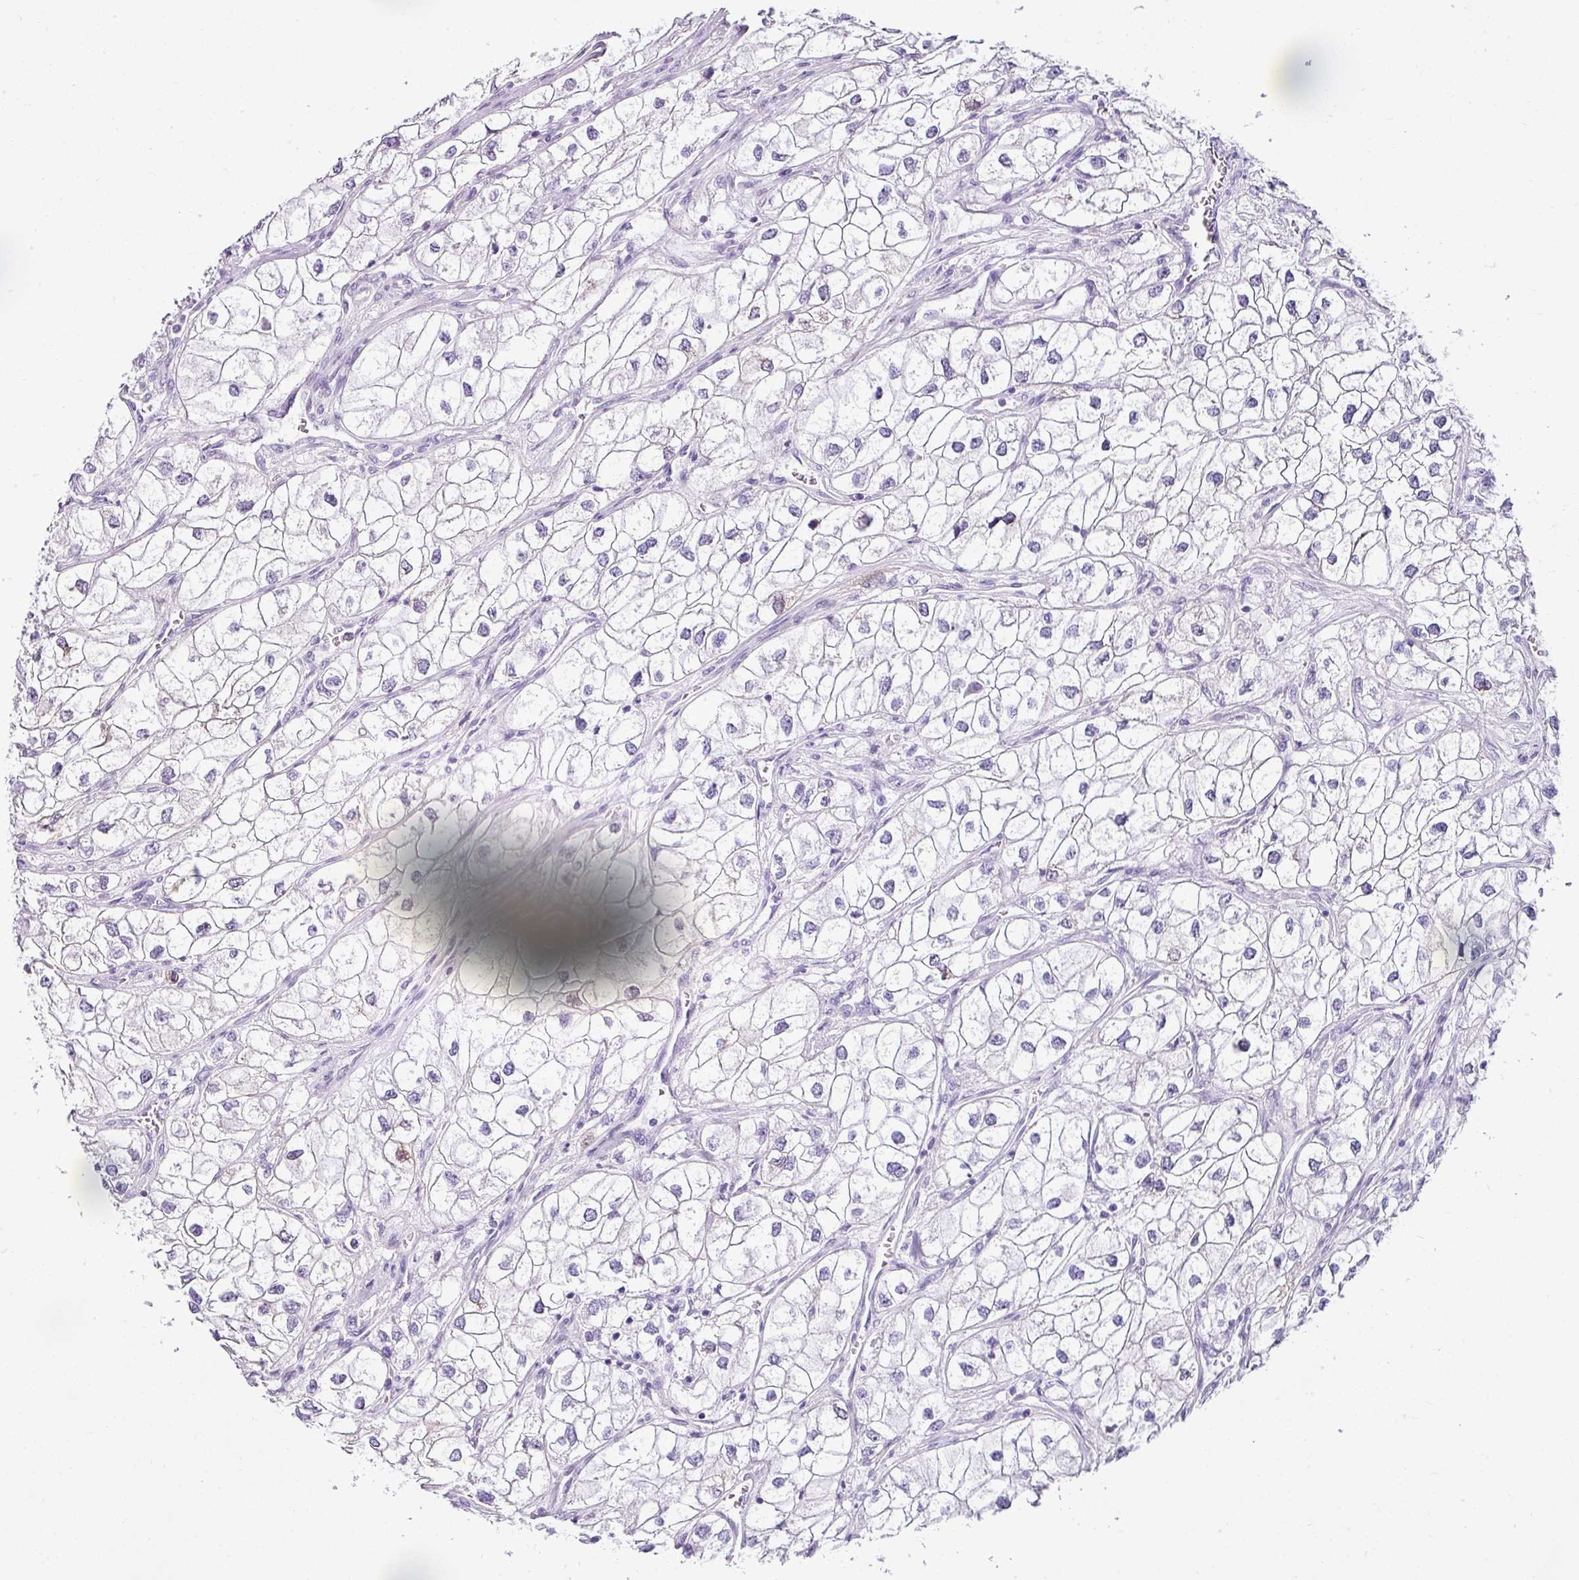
{"staining": {"intensity": "weak", "quantity": "<25%", "location": "cytoplasmic/membranous"}, "tissue": "renal cancer", "cell_type": "Tumor cells", "image_type": "cancer", "snomed": [{"axis": "morphology", "description": "Adenocarcinoma, NOS"}, {"axis": "topography", "description": "Kidney"}], "caption": "An image of adenocarcinoma (renal) stained for a protein reveals no brown staining in tumor cells.", "gene": "TRA2A", "patient": {"sex": "male", "age": 59}}